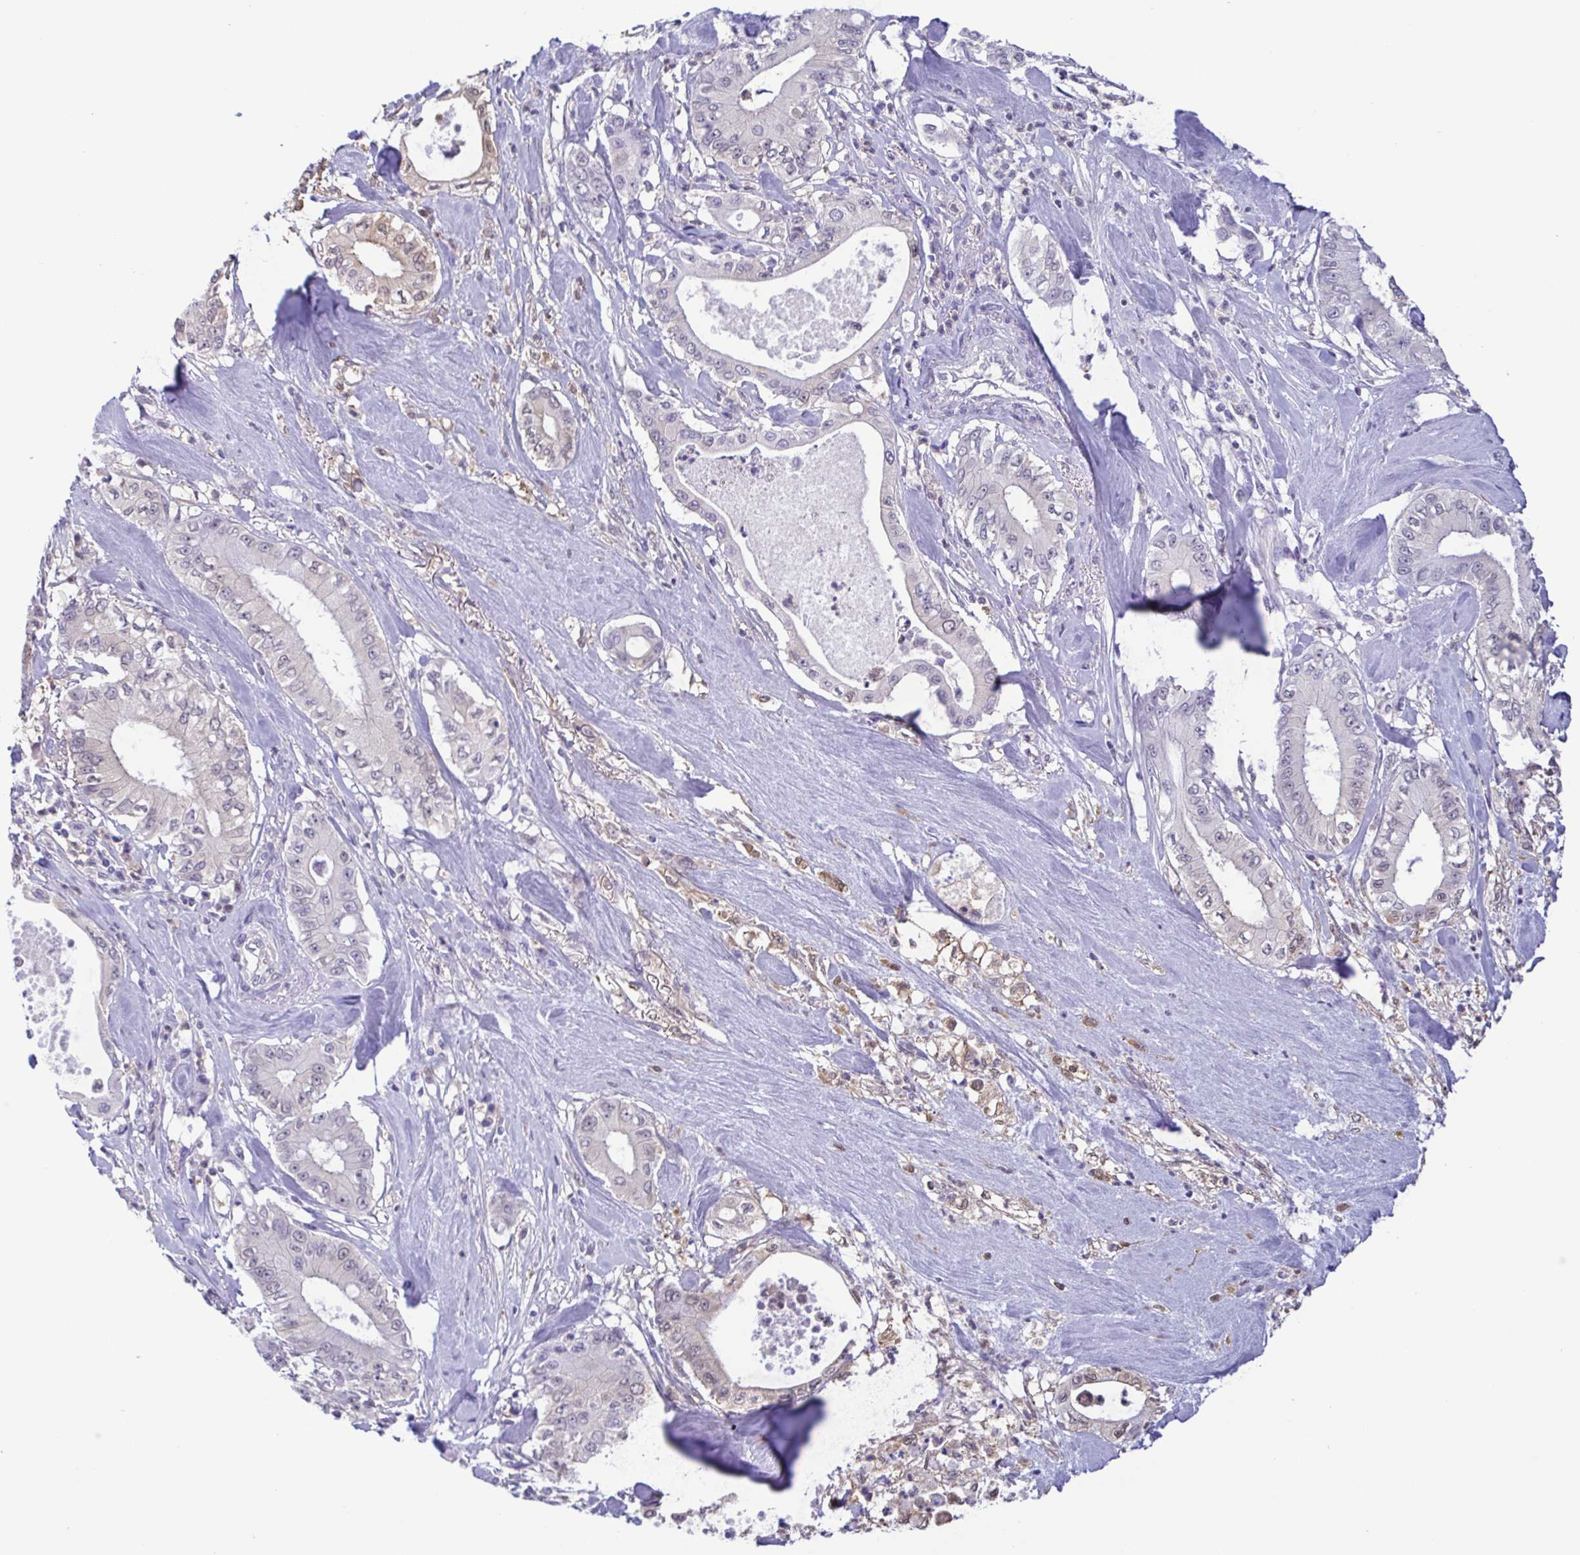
{"staining": {"intensity": "negative", "quantity": "none", "location": "none"}, "tissue": "pancreatic cancer", "cell_type": "Tumor cells", "image_type": "cancer", "snomed": [{"axis": "morphology", "description": "Adenocarcinoma, NOS"}, {"axis": "topography", "description": "Pancreas"}], "caption": "High magnification brightfield microscopy of pancreatic adenocarcinoma stained with DAB (3,3'-diaminobenzidine) (brown) and counterstained with hematoxylin (blue): tumor cells show no significant positivity.", "gene": "LDHC", "patient": {"sex": "male", "age": 71}}